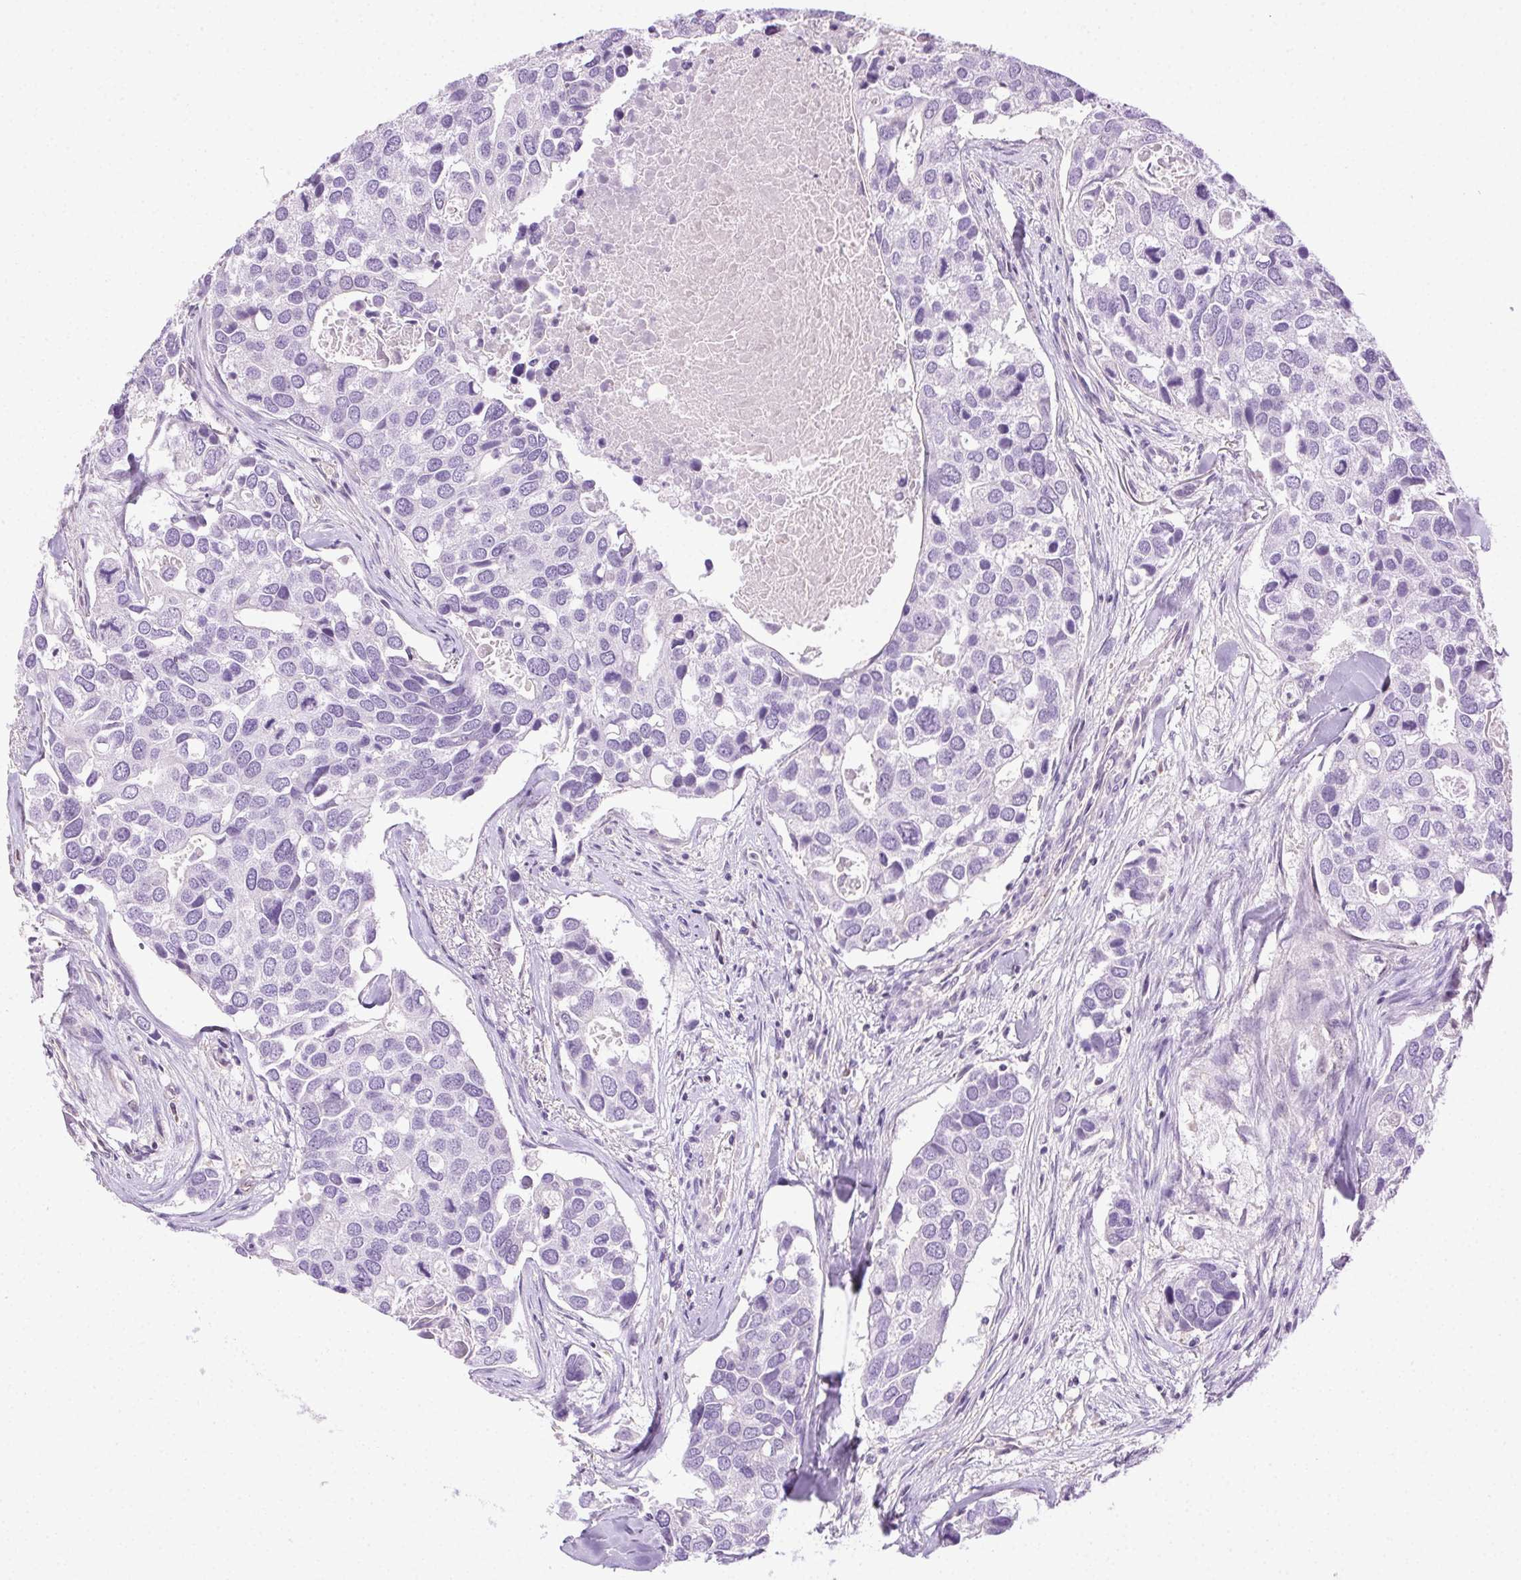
{"staining": {"intensity": "negative", "quantity": "none", "location": "none"}, "tissue": "breast cancer", "cell_type": "Tumor cells", "image_type": "cancer", "snomed": [{"axis": "morphology", "description": "Duct carcinoma"}, {"axis": "topography", "description": "Breast"}], "caption": "This is an immunohistochemistry (IHC) image of breast infiltrating ductal carcinoma. There is no positivity in tumor cells.", "gene": "SYCE2", "patient": {"sex": "female", "age": 83}}